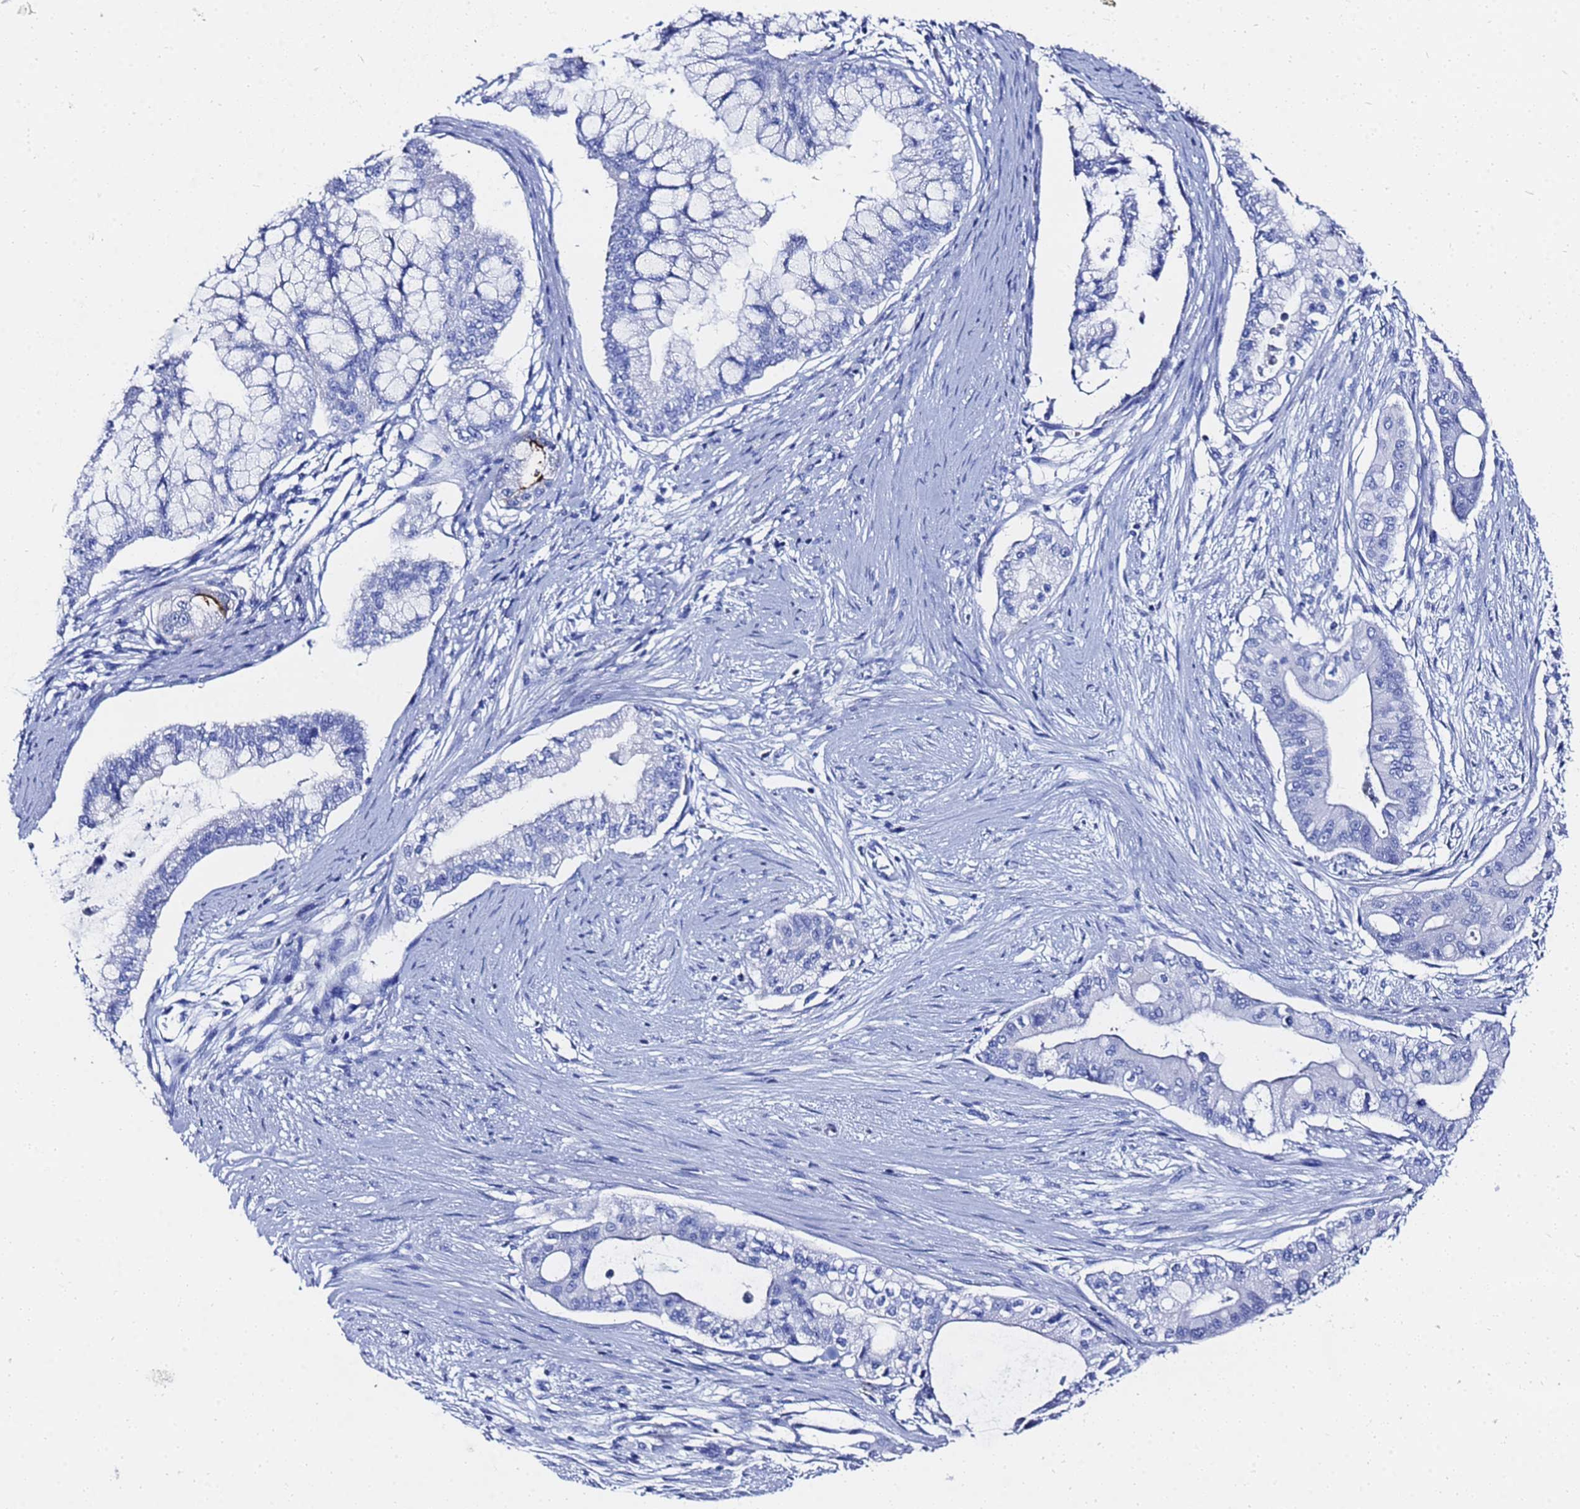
{"staining": {"intensity": "negative", "quantity": "none", "location": "none"}, "tissue": "pancreatic cancer", "cell_type": "Tumor cells", "image_type": "cancer", "snomed": [{"axis": "morphology", "description": "Adenocarcinoma, NOS"}, {"axis": "topography", "description": "Pancreas"}], "caption": "Histopathology image shows no protein expression in tumor cells of pancreatic adenocarcinoma tissue. The staining was performed using DAB to visualize the protein expression in brown, while the nuclei were stained in blue with hematoxylin (Magnification: 20x).", "gene": "GGT1", "patient": {"sex": "male", "age": 46}}